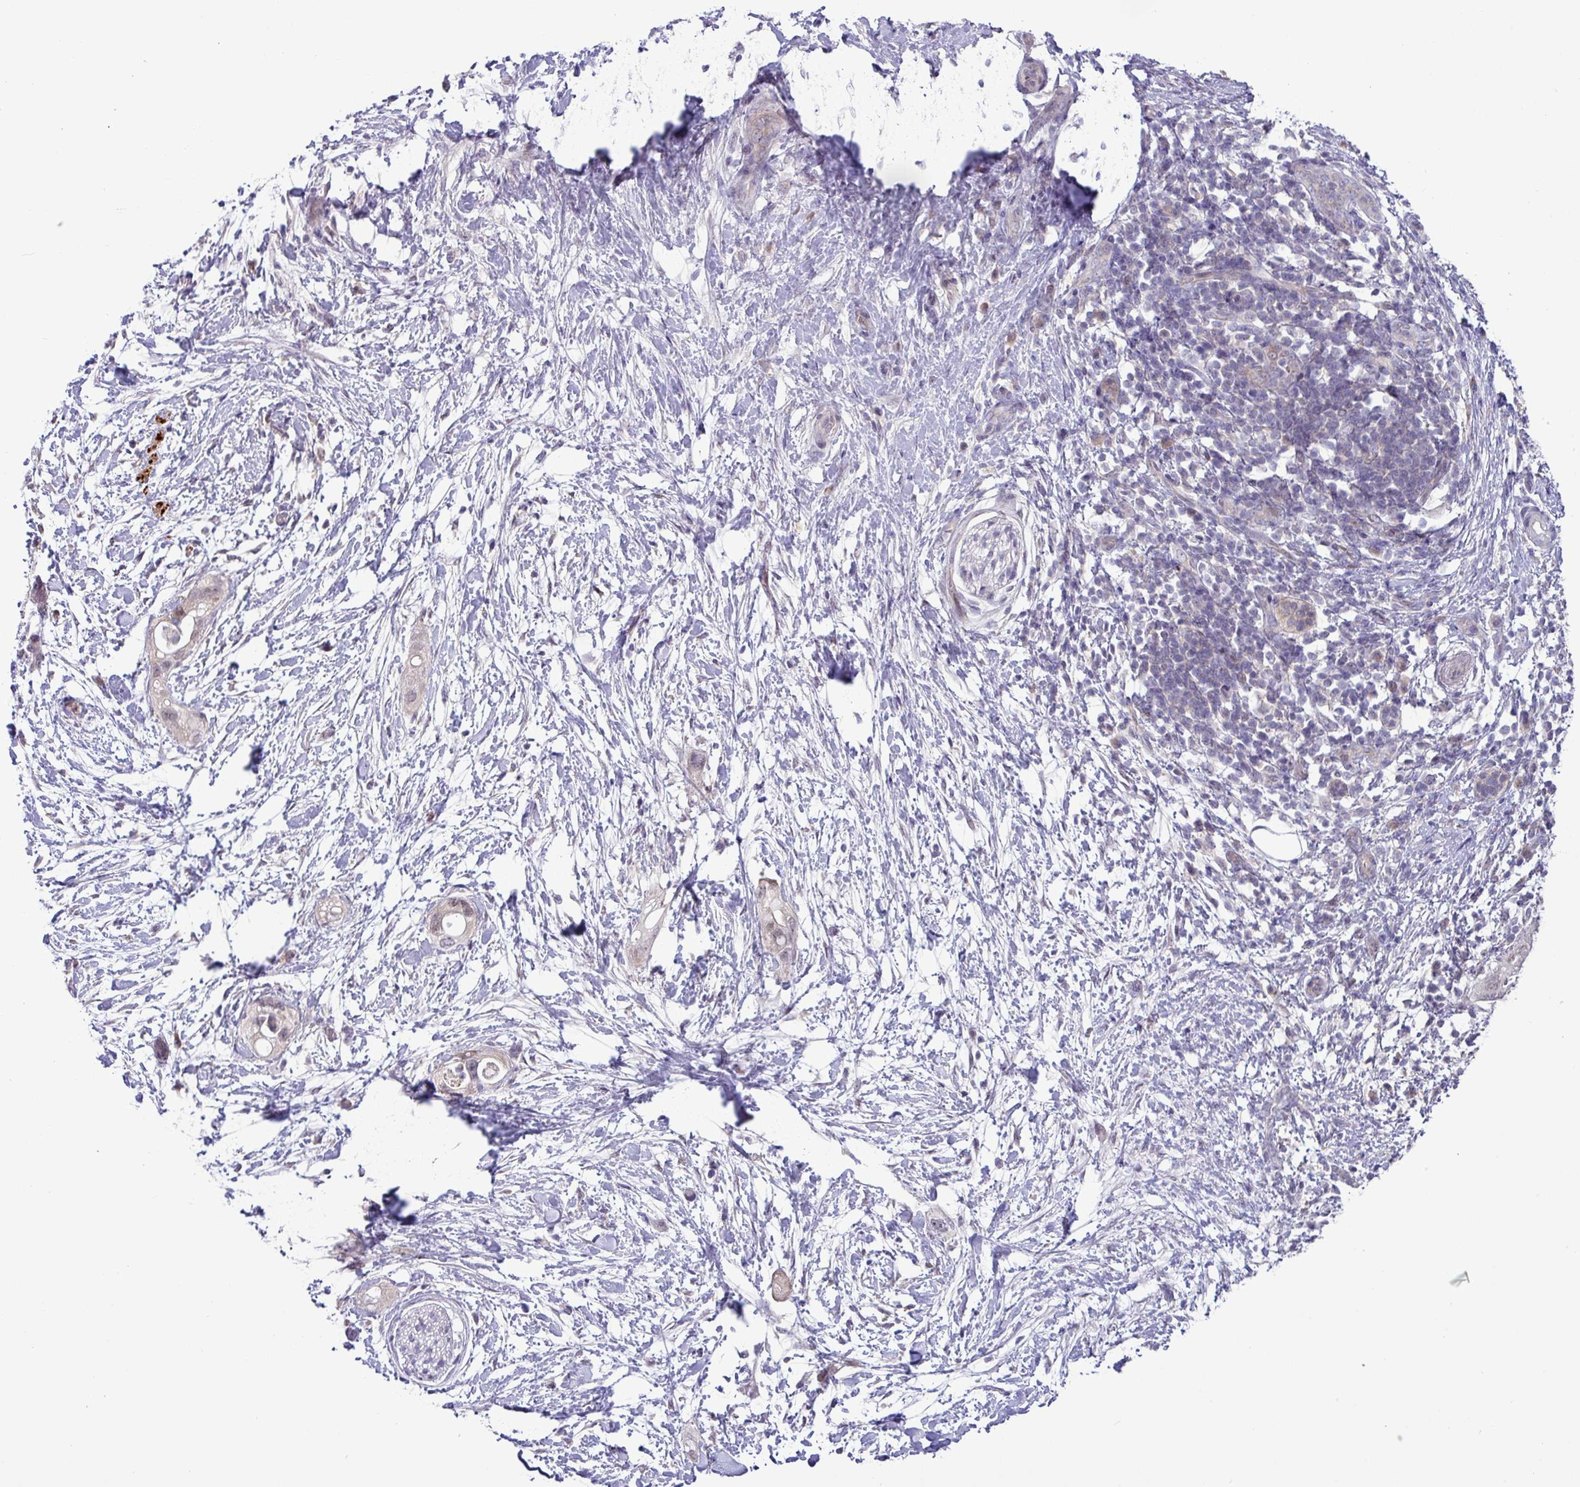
{"staining": {"intensity": "negative", "quantity": "none", "location": "none"}, "tissue": "pancreatic cancer", "cell_type": "Tumor cells", "image_type": "cancer", "snomed": [{"axis": "morphology", "description": "Adenocarcinoma, NOS"}, {"axis": "topography", "description": "Pancreas"}], "caption": "Immunohistochemical staining of human pancreatic cancer (adenocarcinoma) shows no significant expression in tumor cells.", "gene": "RIPPLY1", "patient": {"sex": "female", "age": 72}}